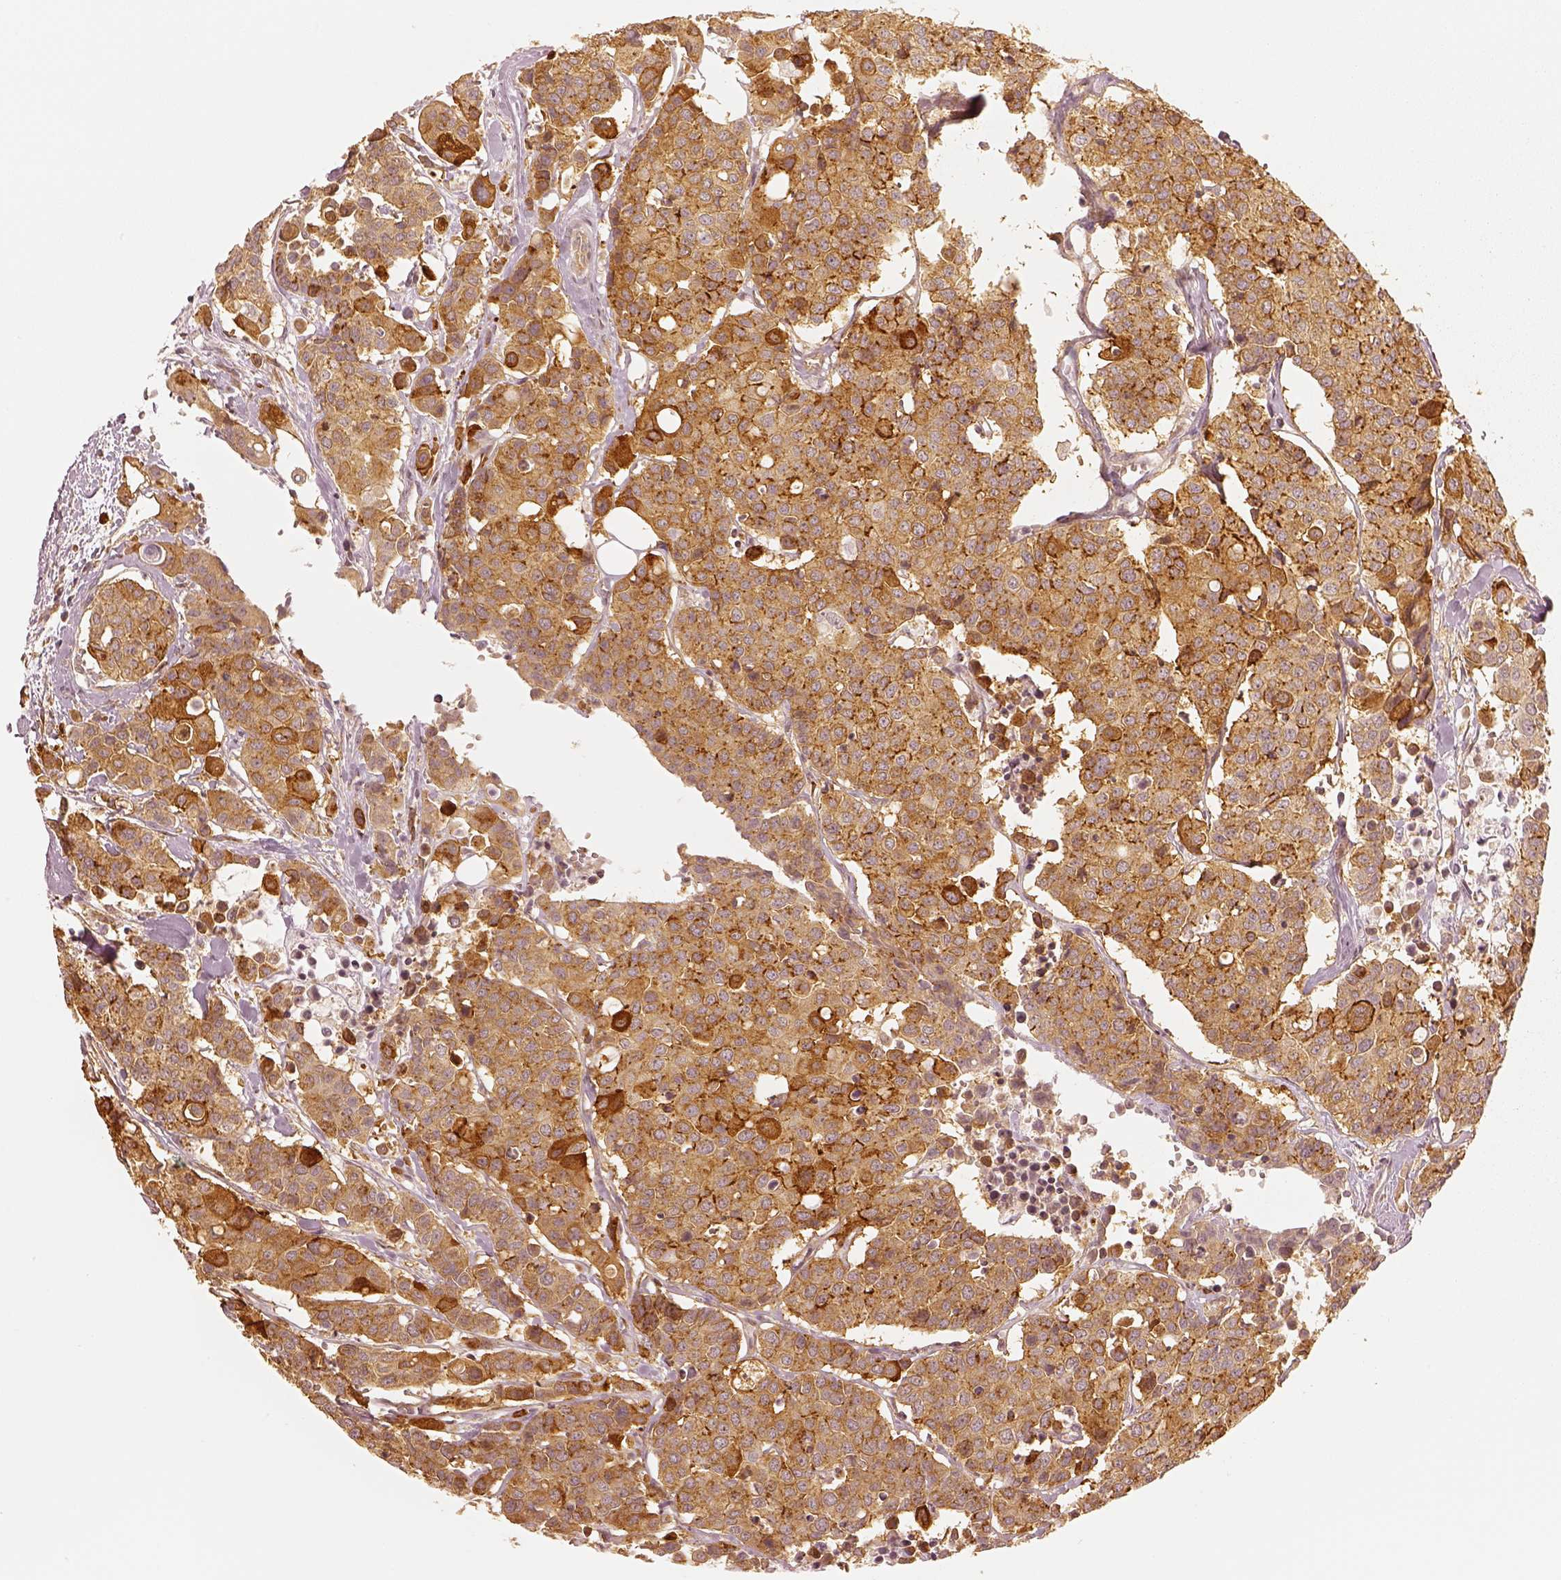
{"staining": {"intensity": "moderate", "quantity": ">75%", "location": "cytoplasmic/membranous"}, "tissue": "carcinoid", "cell_type": "Tumor cells", "image_type": "cancer", "snomed": [{"axis": "morphology", "description": "Carcinoid, malignant, NOS"}, {"axis": "topography", "description": "Colon"}], "caption": "Protein staining by immunohistochemistry (IHC) shows moderate cytoplasmic/membranous positivity in about >75% of tumor cells in malignant carcinoid.", "gene": "GORASP2", "patient": {"sex": "male", "age": 81}}